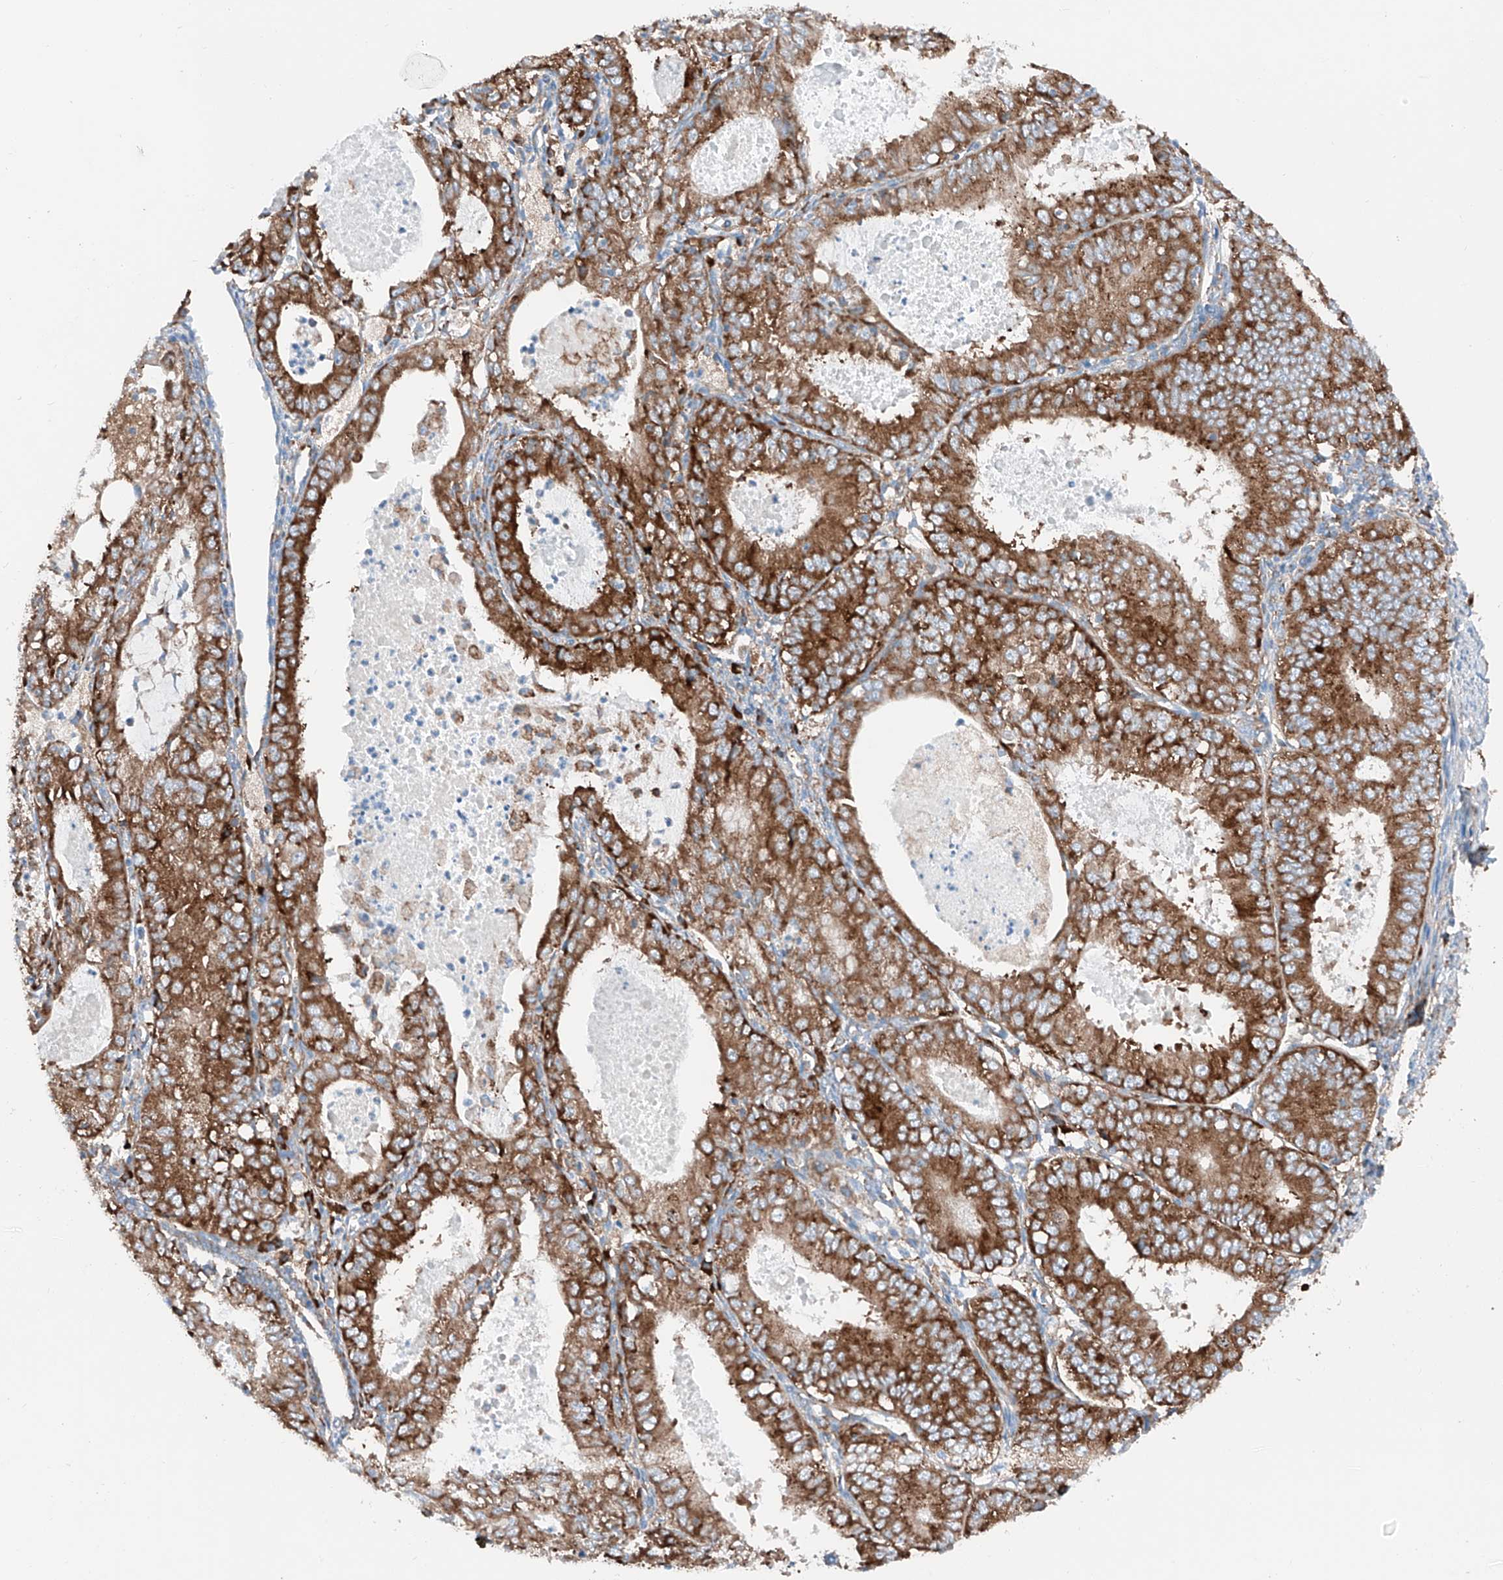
{"staining": {"intensity": "strong", "quantity": ">75%", "location": "cytoplasmic/membranous"}, "tissue": "endometrial cancer", "cell_type": "Tumor cells", "image_type": "cancer", "snomed": [{"axis": "morphology", "description": "Adenocarcinoma, NOS"}, {"axis": "topography", "description": "Endometrium"}], "caption": "A photomicrograph of endometrial cancer (adenocarcinoma) stained for a protein displays strong cytoplasmic/membranous brown staining in tumor cells.", "gene": "CRELD1", "patient": {"sex": "female", "age": 57}}